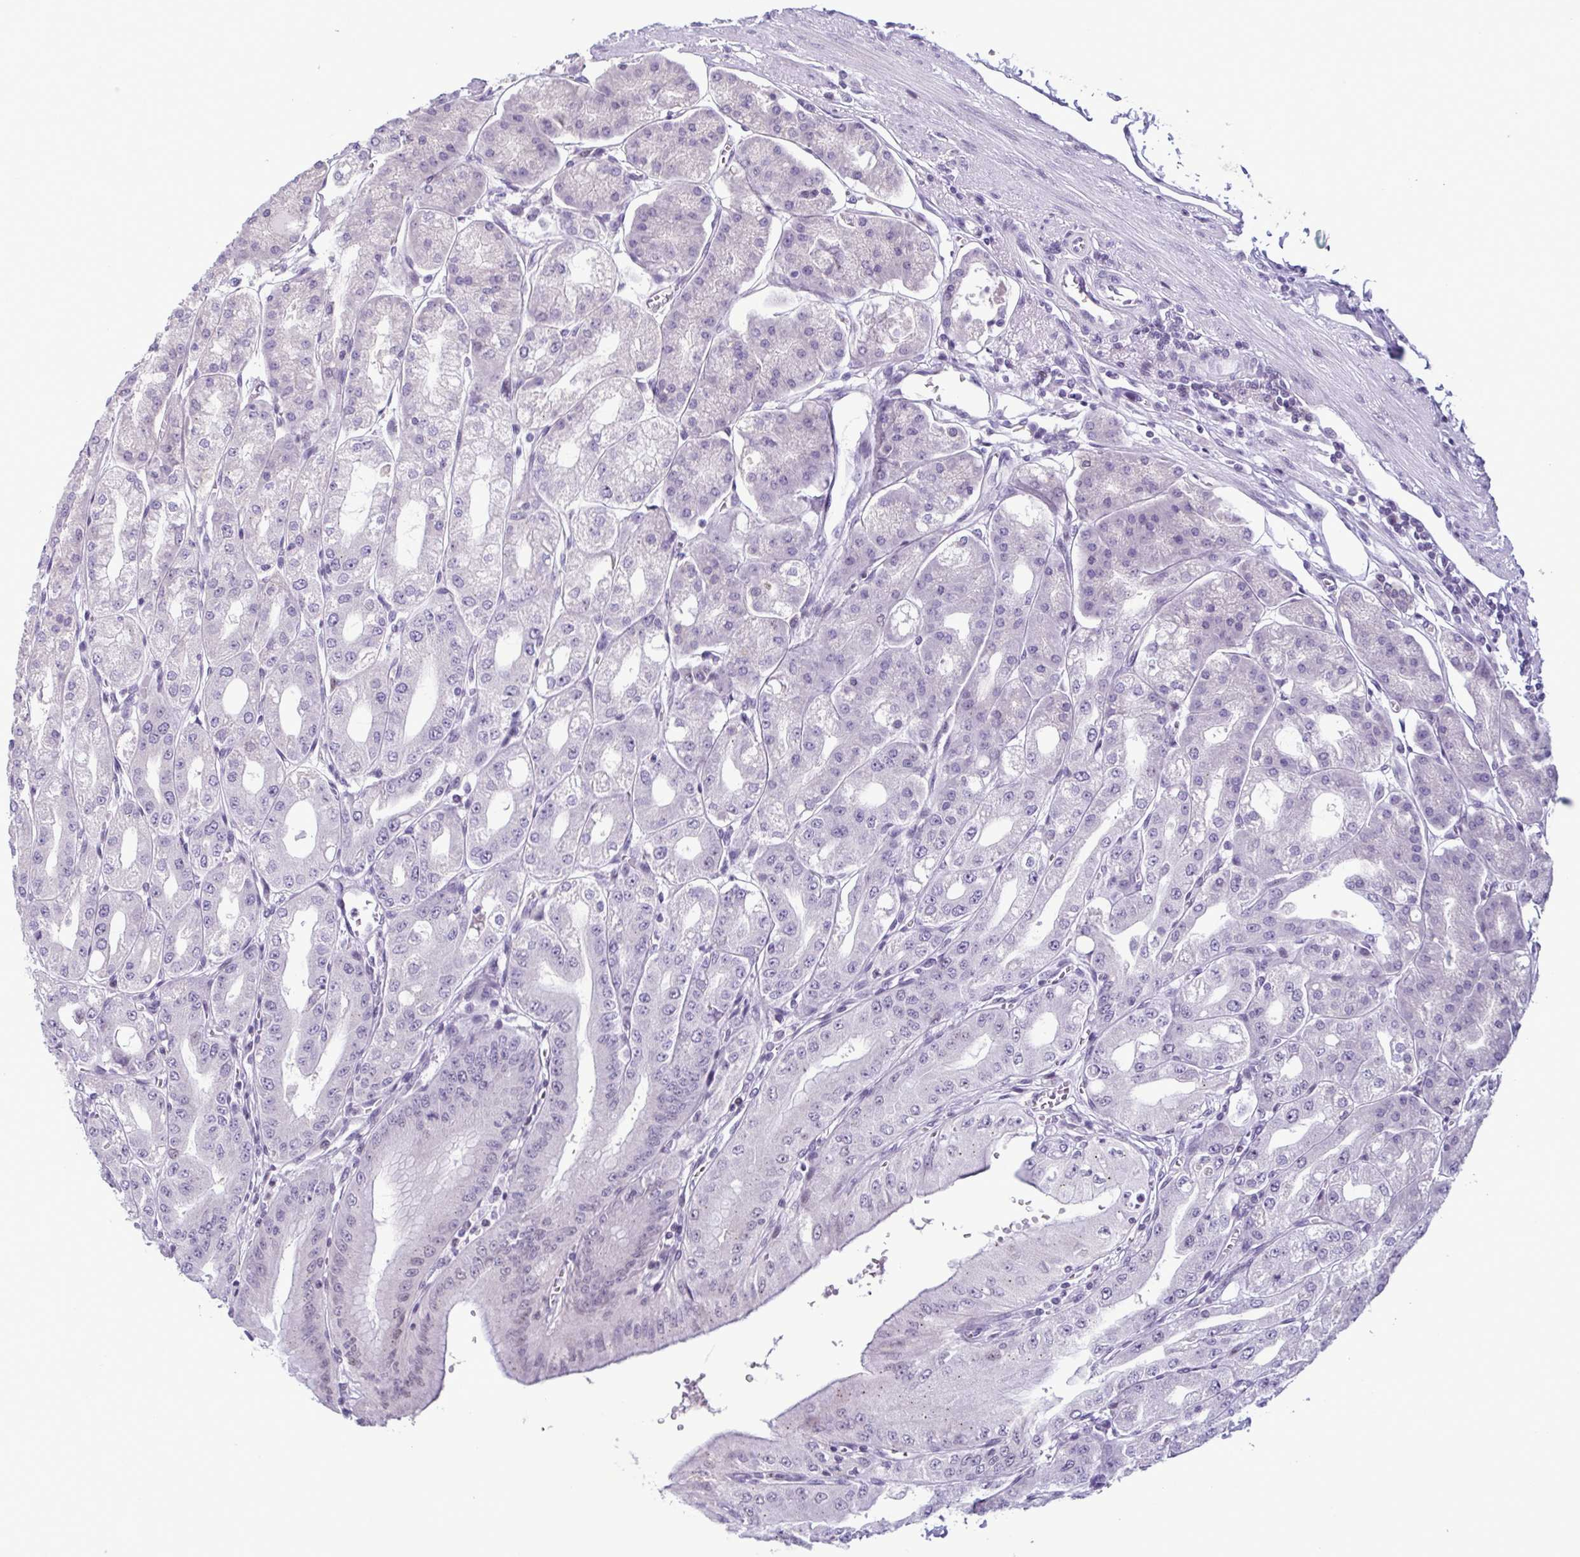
{"staining": {"intensity": "moderate", "quantity": "<25%", "location": "nuclear"}, "tissue": "stomach", "cell_type": "Glandular cells", "image_type": "normal", "snomed": [{"axis": "morphology", "description": "Normal tissue, NOS"}, {"axis": "topography", "description": "Stomach, lower"}], "caption": "Human stomach stained with a brown dye displays moderate nuclear positive expression in about <25% of glandular cells.", "gene": "IRF1", "patient": {"sex": "male", "age": 71}}